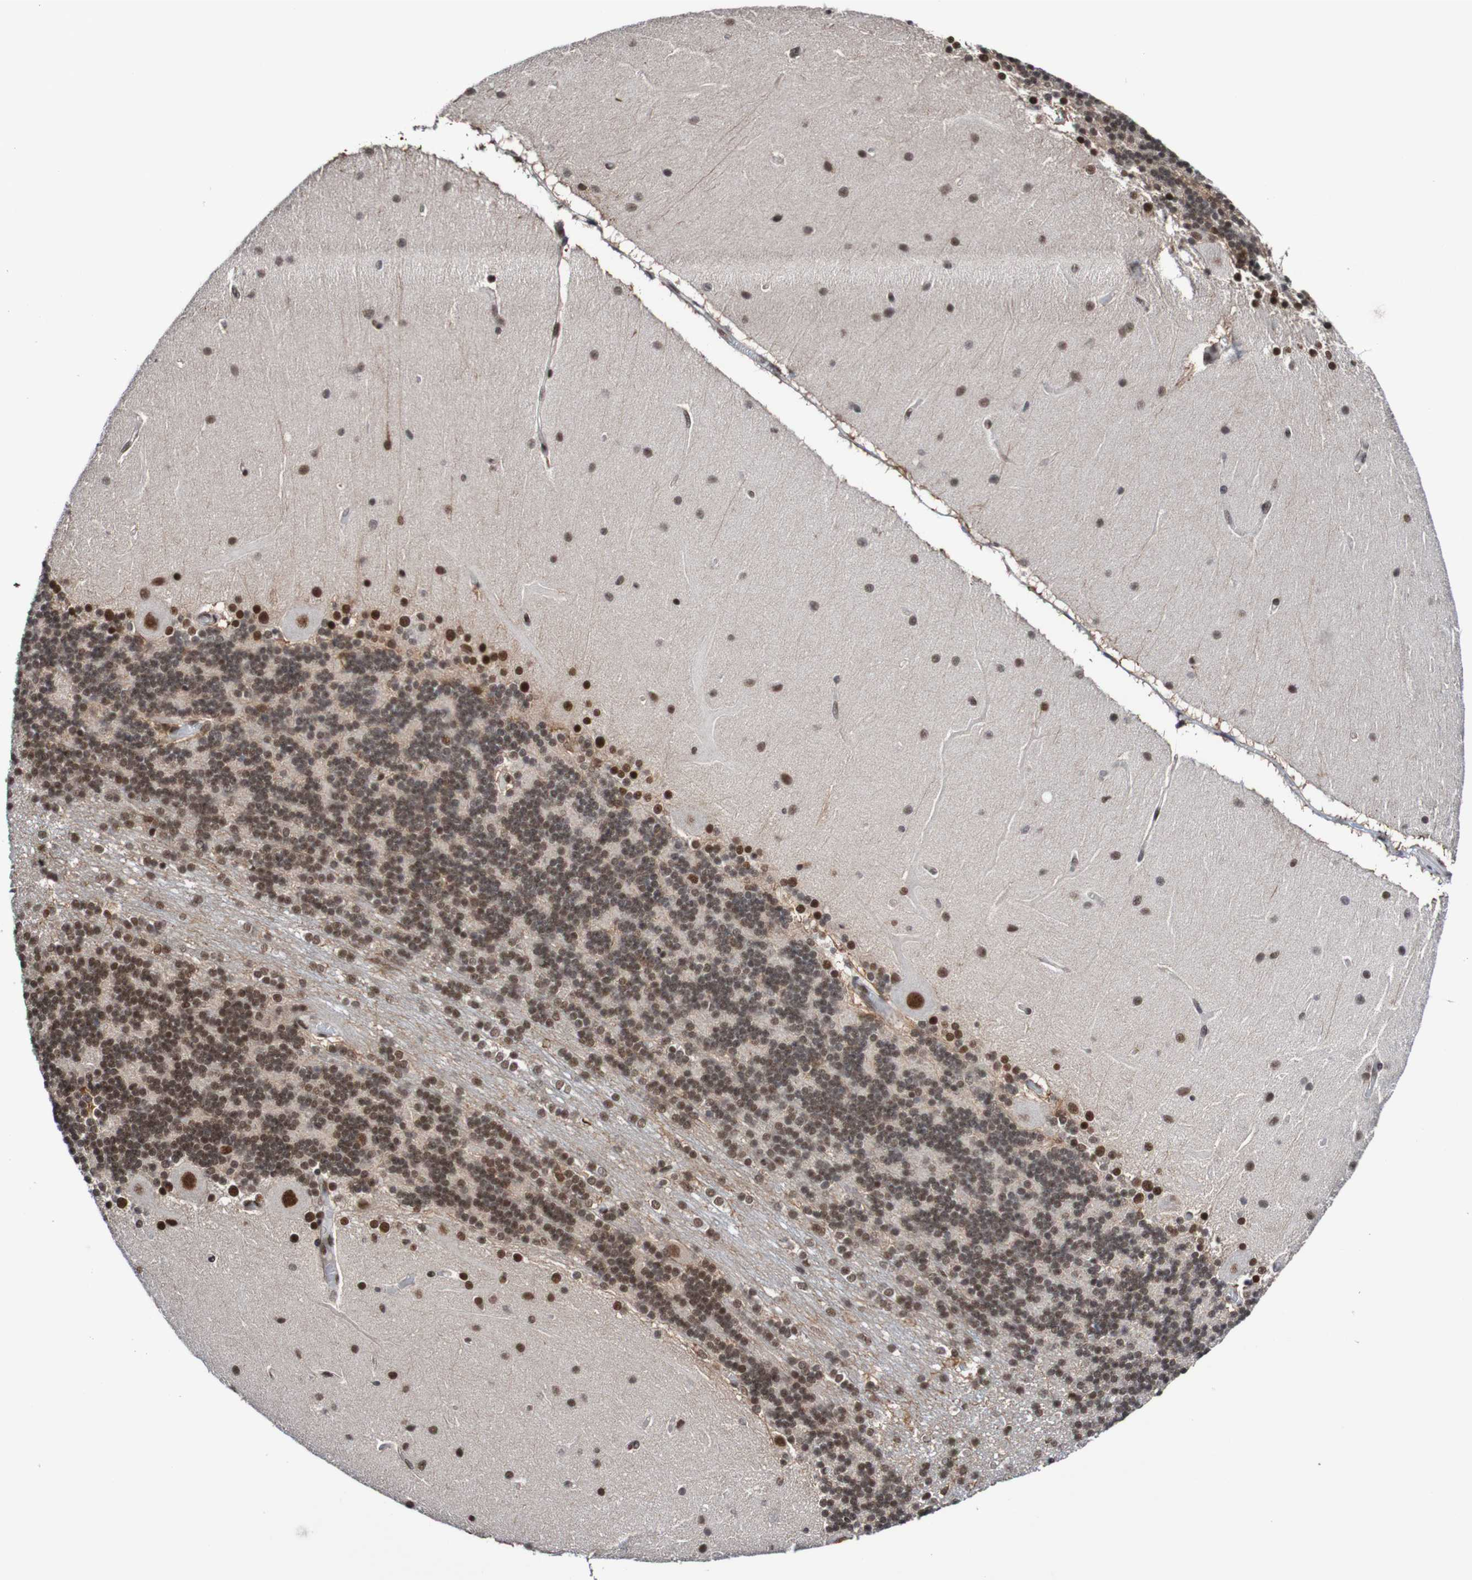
{"staining": {"intensity": "strong", "quantity": ">75%", "location": "nuclear"}, "tissue": "cerebellum", "cell_type": "Cells in granular layer", "image_type": "normal", "snomed": [{"axis": "morphology", "description": "Normal tissue, NOS"}, {"axis": "topography", "description": "Cerebellum"}], "caption": "This is a photomicrograph of immunohistochemistry (IHC) staining of benign cerebellum, which shows strong staining in the nuclear of cells in granular layer.", "gene": "CDC5L", "patient": {"sex": "female", "age": 54}}